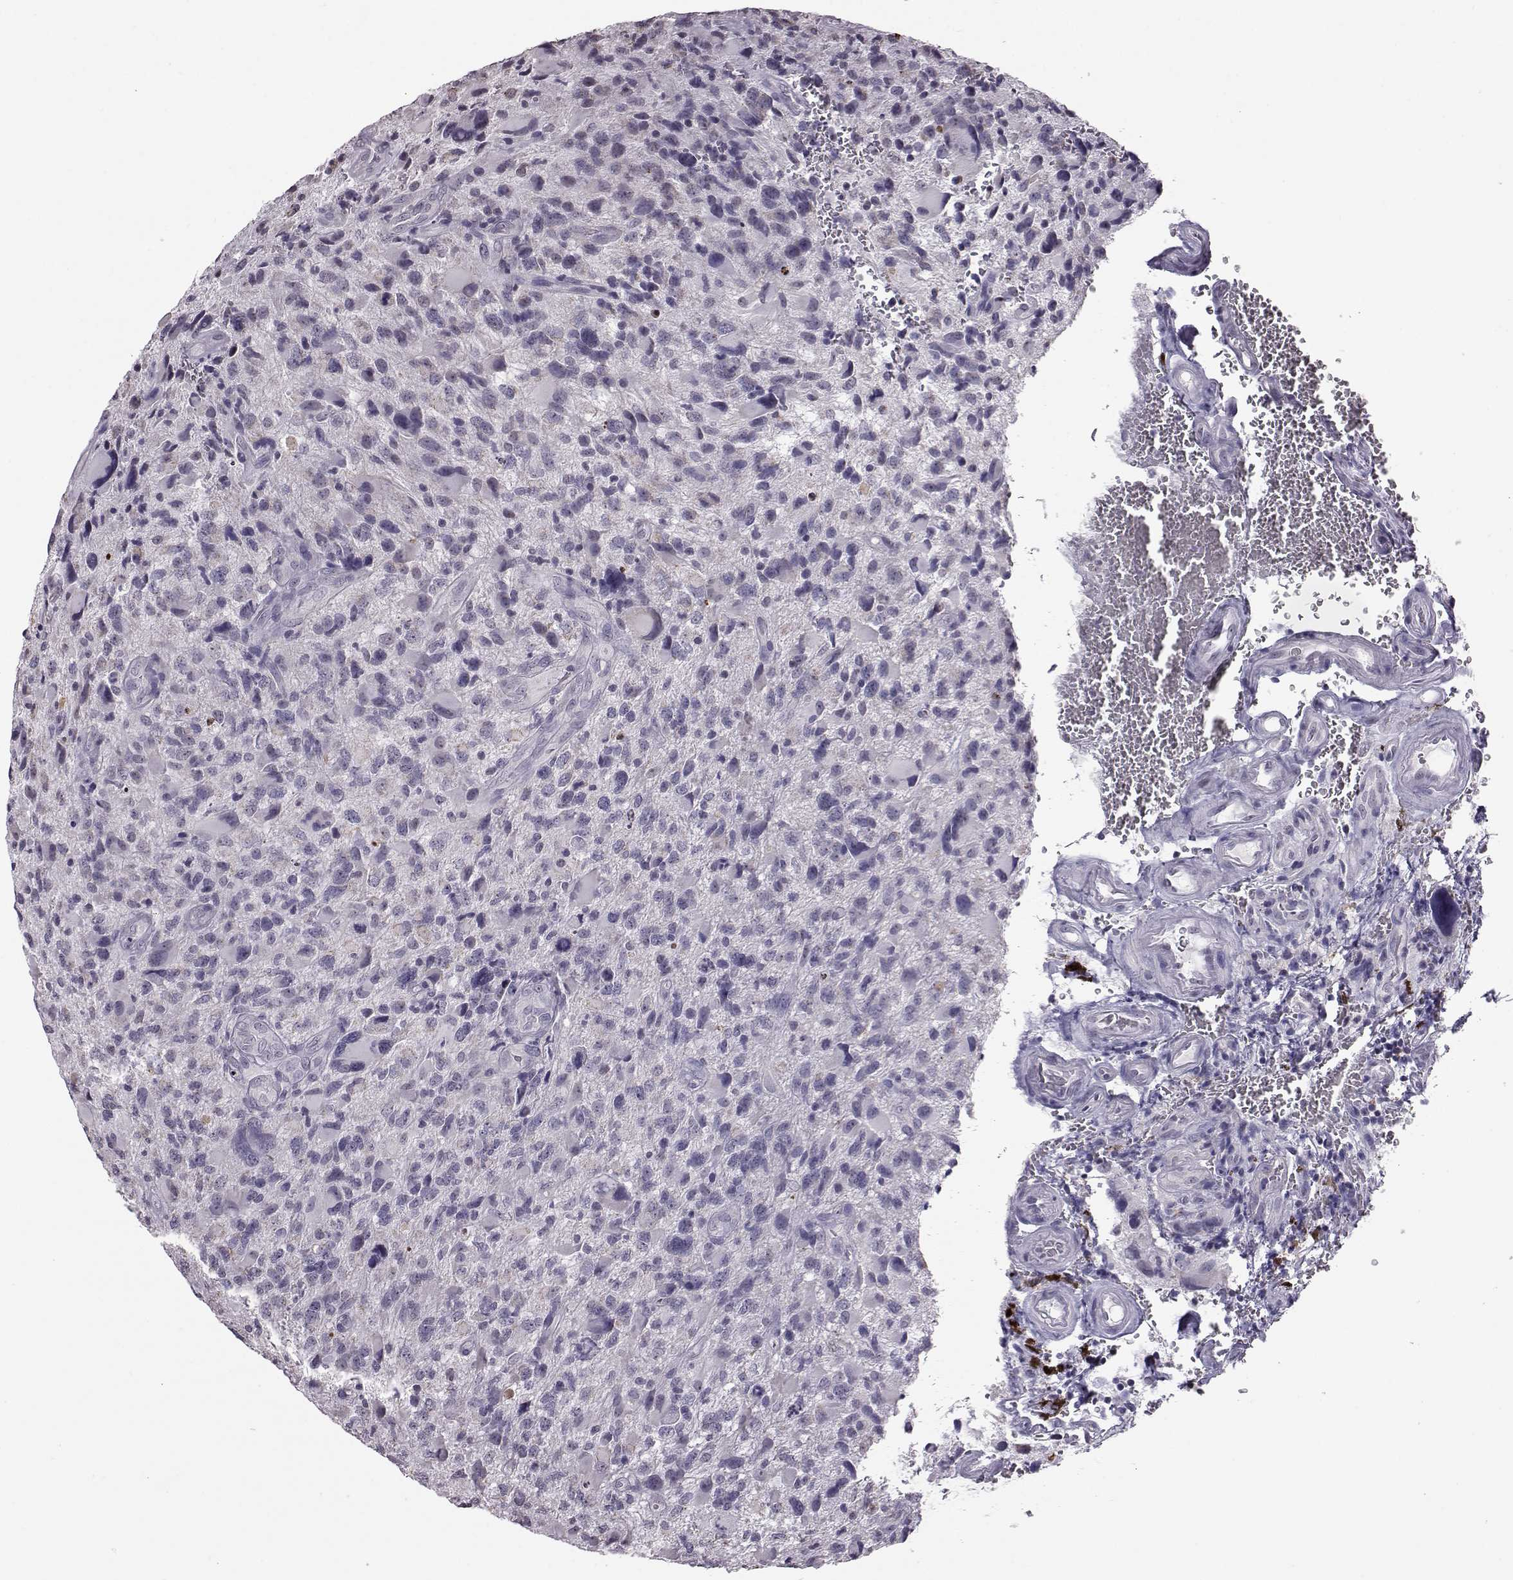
{"staining": {"intensity": "negative", "quantity": "none", "location": "none"}, "tissue": "glioma", "cell_type": "Tumor cells", "image_type": "cancer", "snomed": [{"axis": "morphology", "description": "Glioma, malignant, NOS"}, {"axis": "morphology", "description": "Glioma, malignant, High grade"}, {"axis": "topography", "description": "Brain"}], "caption": "This micrograph is of glioma stained with IHC to label a protein in brown with the nuclei are counter-stained blue. There is no positivity in tumor cells.", "gene": "ALDH3A1", "patient": {"sex": "female", "age": 71}}